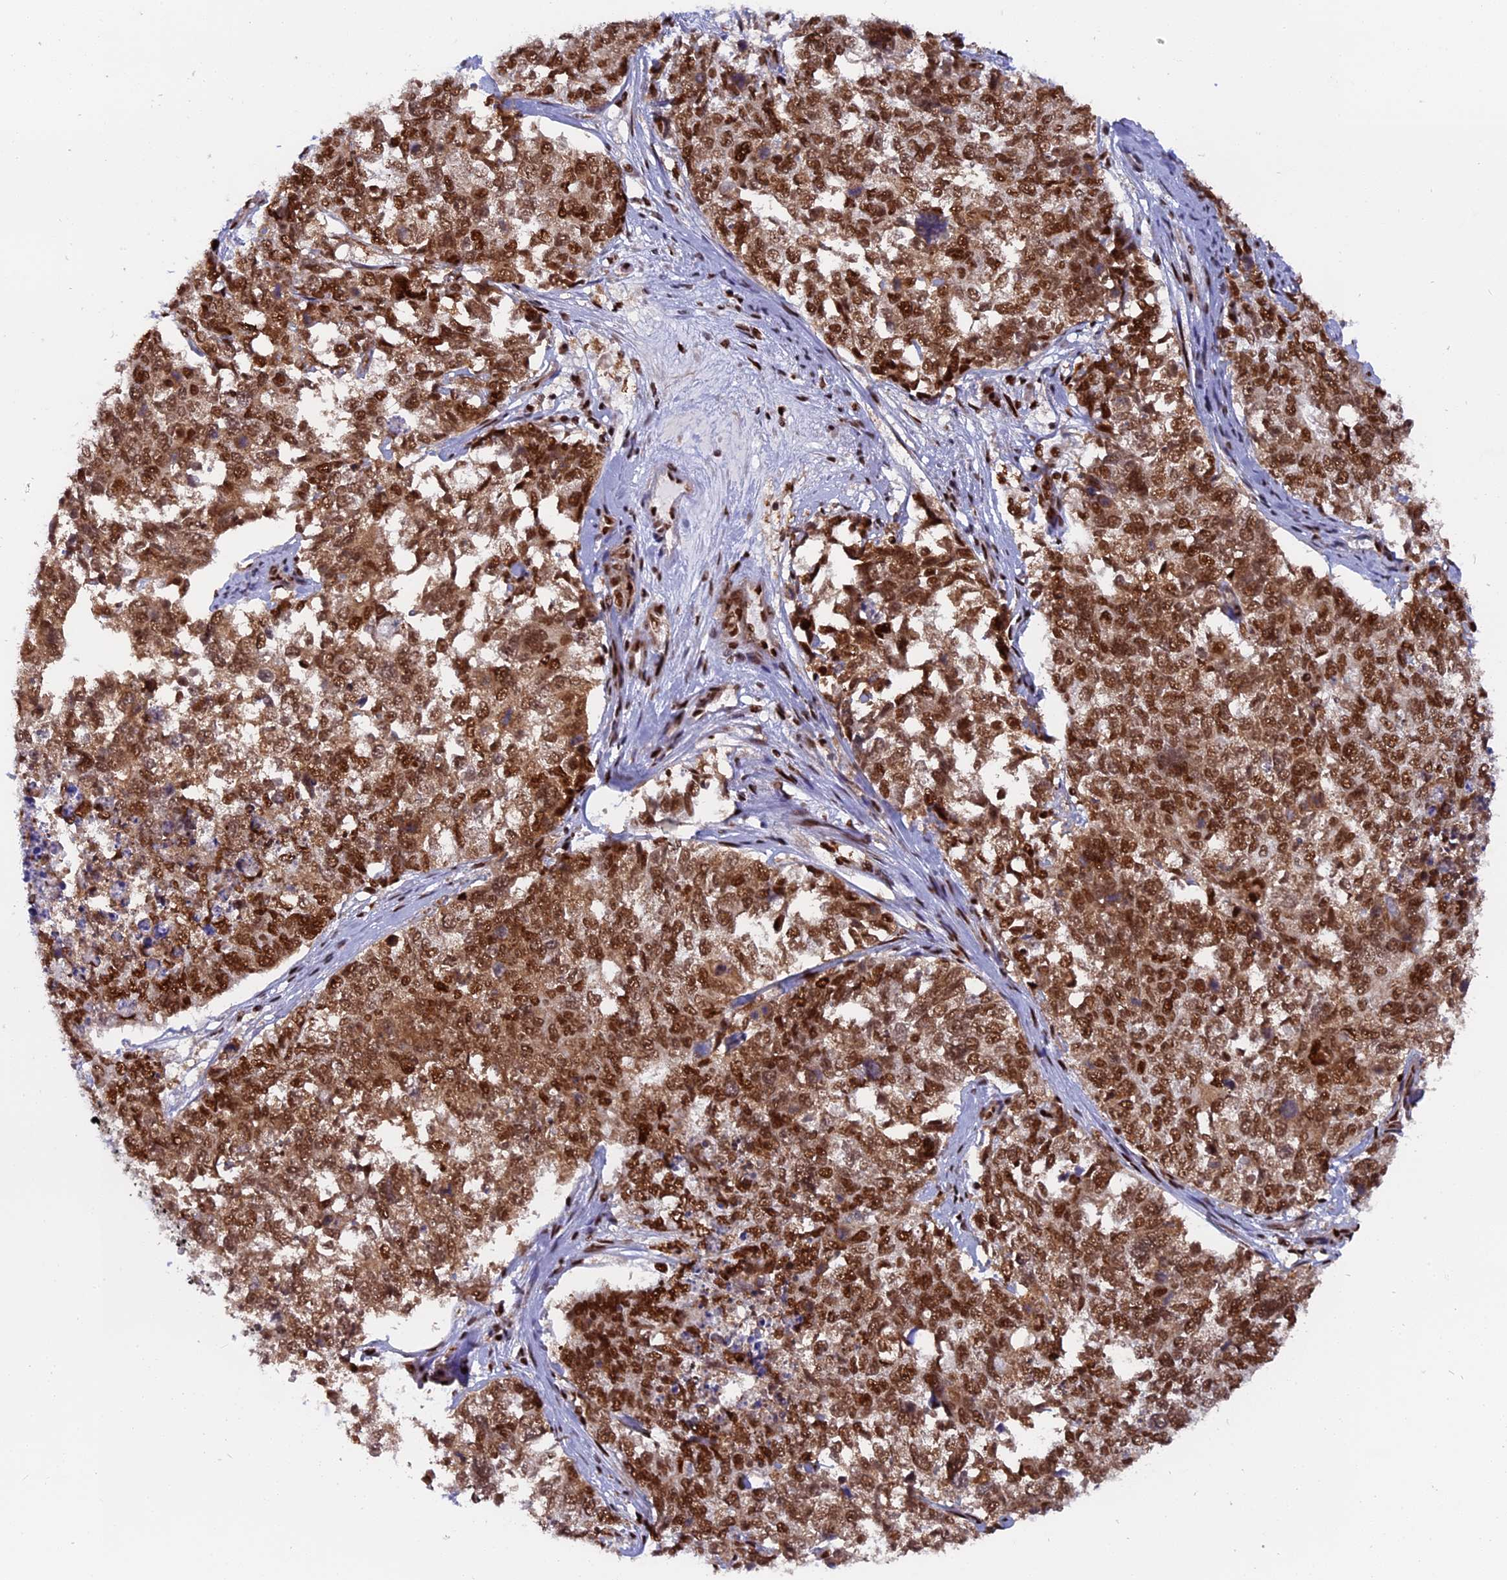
{"staining": {"intensity": "strong", "quantity": ">75%", "location": "nuclear"}, "tissue": "cervical cancer", "cell_type": "Tumor cells", "image_type": "cancer", "snomed": [{"axis": "morphology", "description": "Squamous cell carcinoma, NOS"}, {"axis": "topography", "description": "Cervix"}], "caption": "This is a micrograph of immunohistochemistry staining of cervical squamous cell carcinoma, which shows strong staining in the nuclear of tumor cells.", "gene": "RAMAC", "patient": {"sex": "female", "age": 63}}